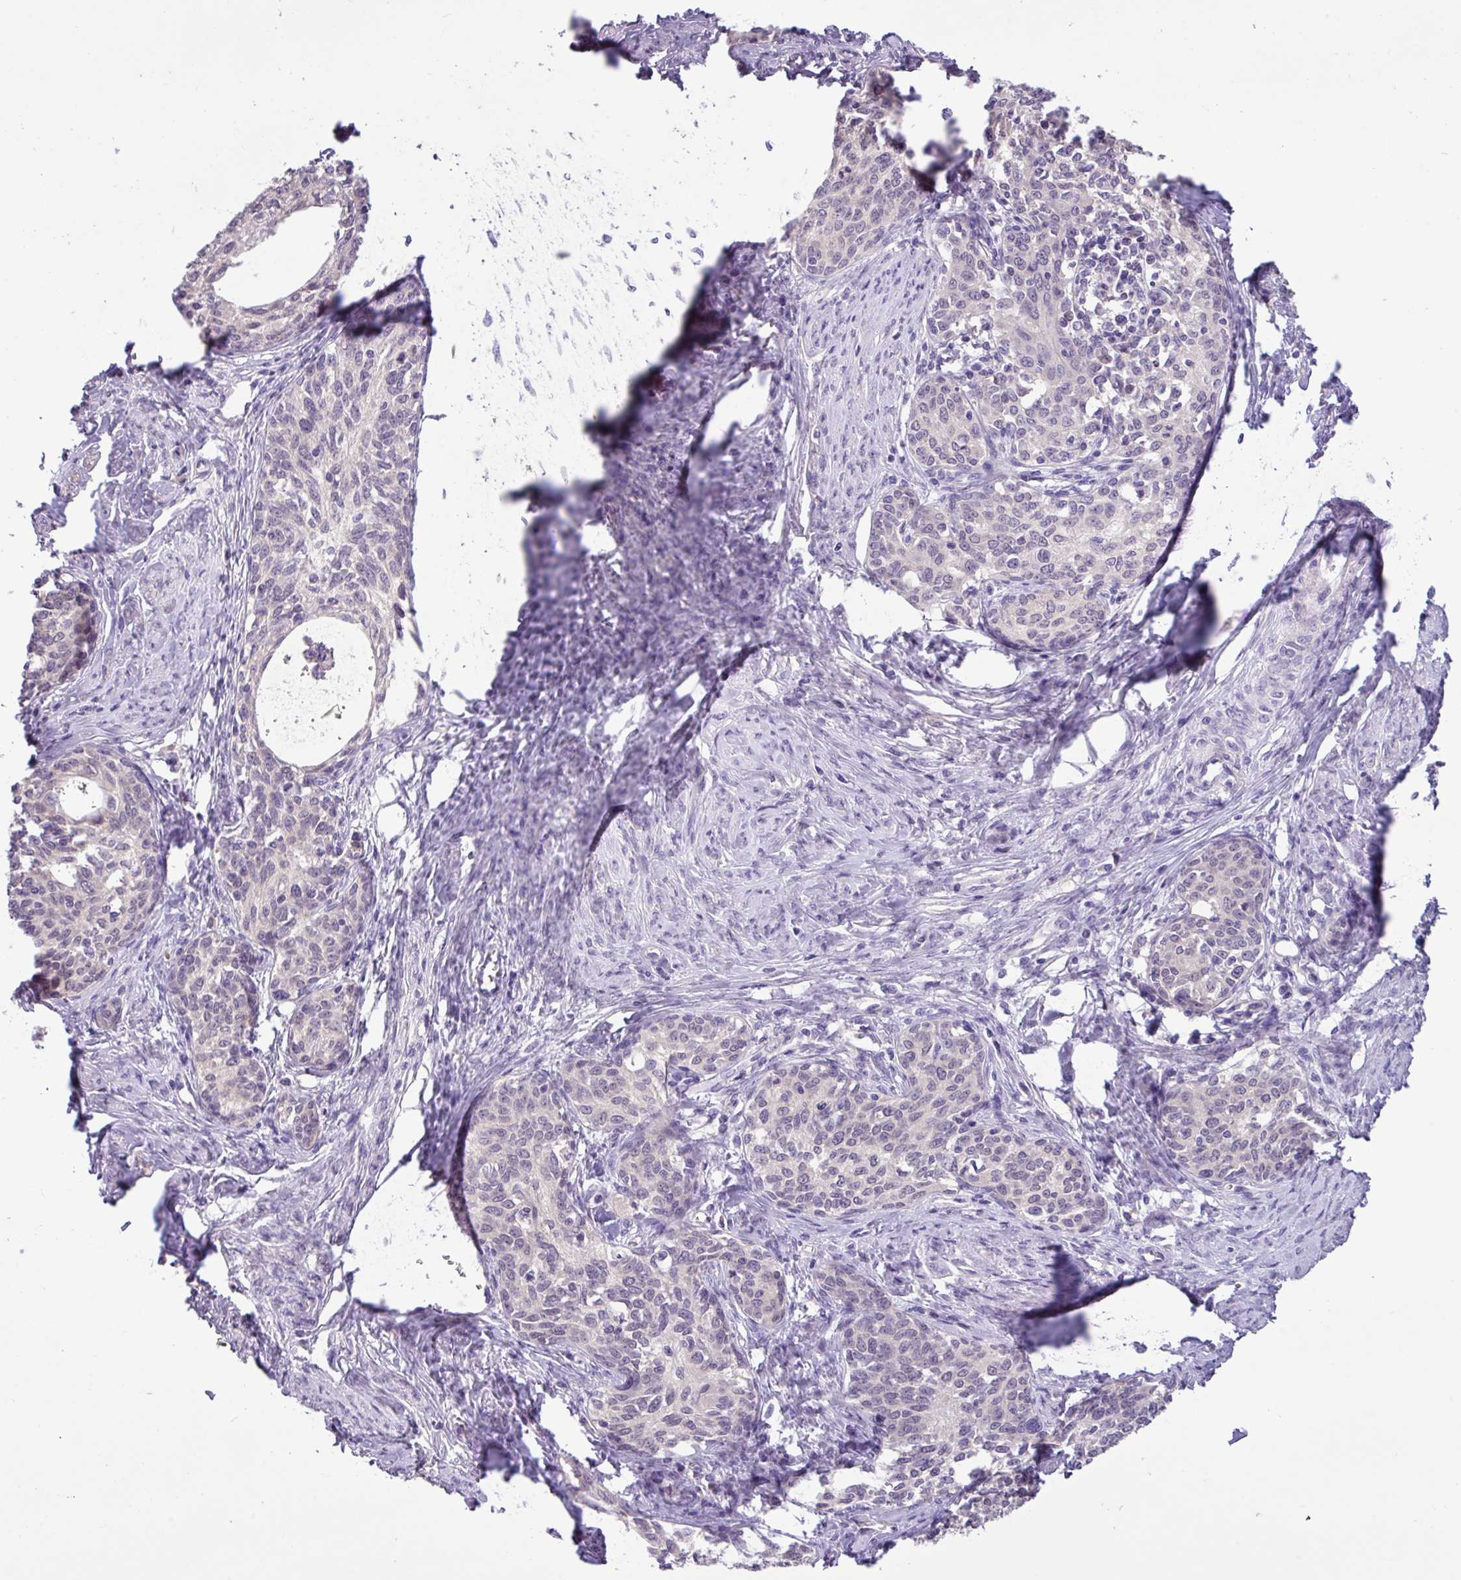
{"staining": {"intensity": "negative", "quantity": "none", "location": "none"}, "tissue": "cervical cancer", "cell_type": "Tumor cells", "image_type": "cancer", "snomed": [{"axis": "morphology", "description": "Squamous cell carcinoma, NOS"}, {"axis": "morphology", "description": "Adenocarcinoma, NOS"}, {"axis": "topography", "description": "Cervix"}], "caption": "Immunohistochemistry of human cervical squamous cell carcinoma demonstrates no staining in tumor cells. The staining was performed using DAB (3,3'-diaminobenzidine) to visualize the protein expression in brown, while the nuclei were stained in blue with hematoxylin (Magnification: 20x).", "gene": "PAX8", "patient": {"sex": "female", "age": 52}}